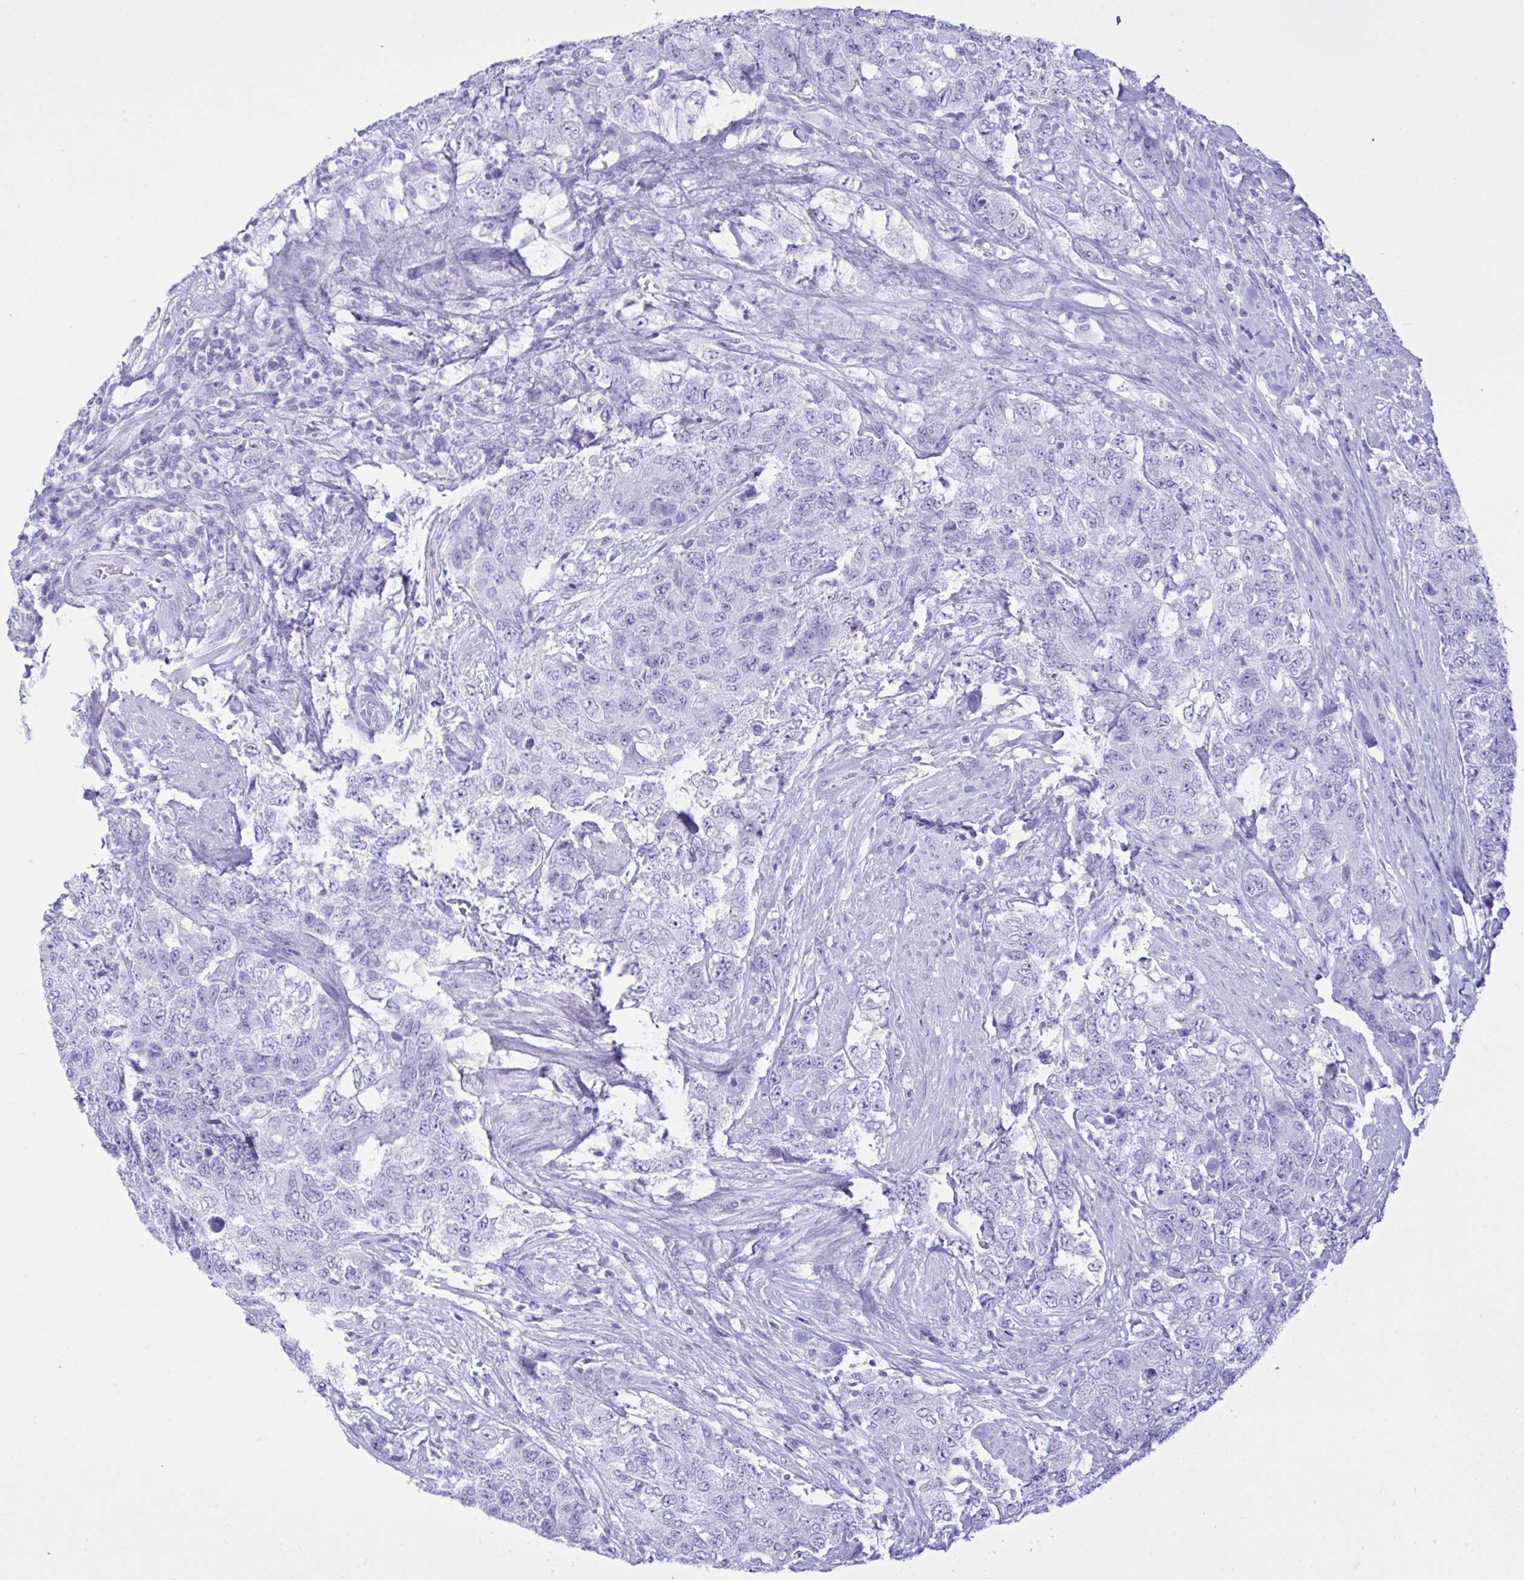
{"staining": {"intensity": "negative", "quantity": "none", "location": "none"}, "tissue": "urothelial cancer", "cell_type": "Tumor cells", "image_type": "cancer", "snomed": [{"axis": "morphology", "description": "Urothelial carcinoma, High grade"}, {"axis": "topography", "description": "Urinary bladder"}], "caption": "Immunohistochemistry histopathology image of high-grade urothelial carcinoma stained for a protein (brown), which shows no staining in tumor cells.", "gene": "SELENOV", "patient": {"sex": "female", "age": 78}}